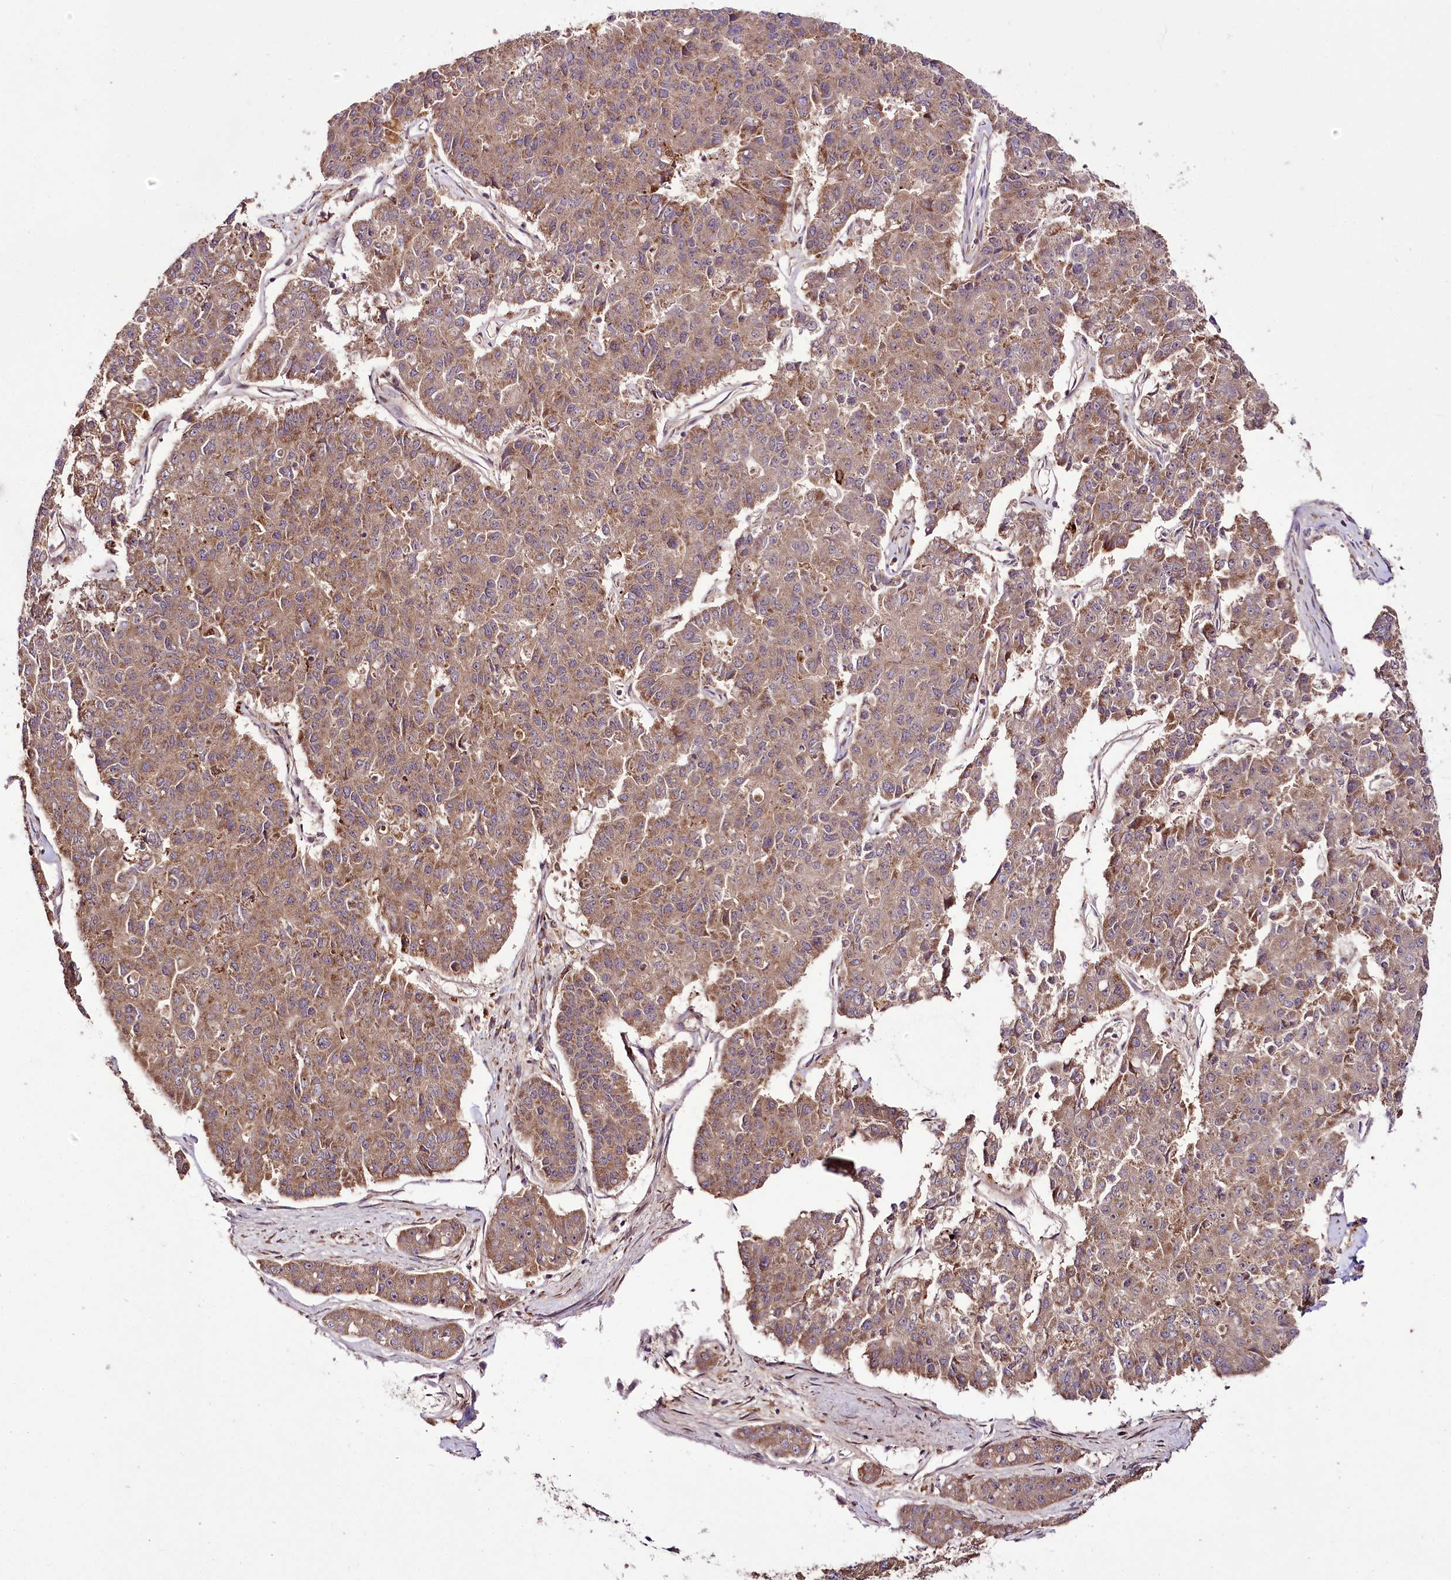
{"staining": {"intensity": "moderate", "quantity": ">75%", "location": "cytoplasmic/membranous"}, "tissue": "pancreatic cancer", "cell_type": "Tumor cells", "image_type": "cancer", "snomed": [{"axis": "morphology", "description": "Adenocarcinoma, NOS"}, {"axis": "topography", "description": "Pancreas"}], "caption": "Pancreatic adenocarcinoma stained for a protein (brown) shows moderate cytoplasmic/membranous positive expression in approximately >75% of tumor cells.", "gene": "RAB7A", "patient": {"sex": "male", "age": 50}}